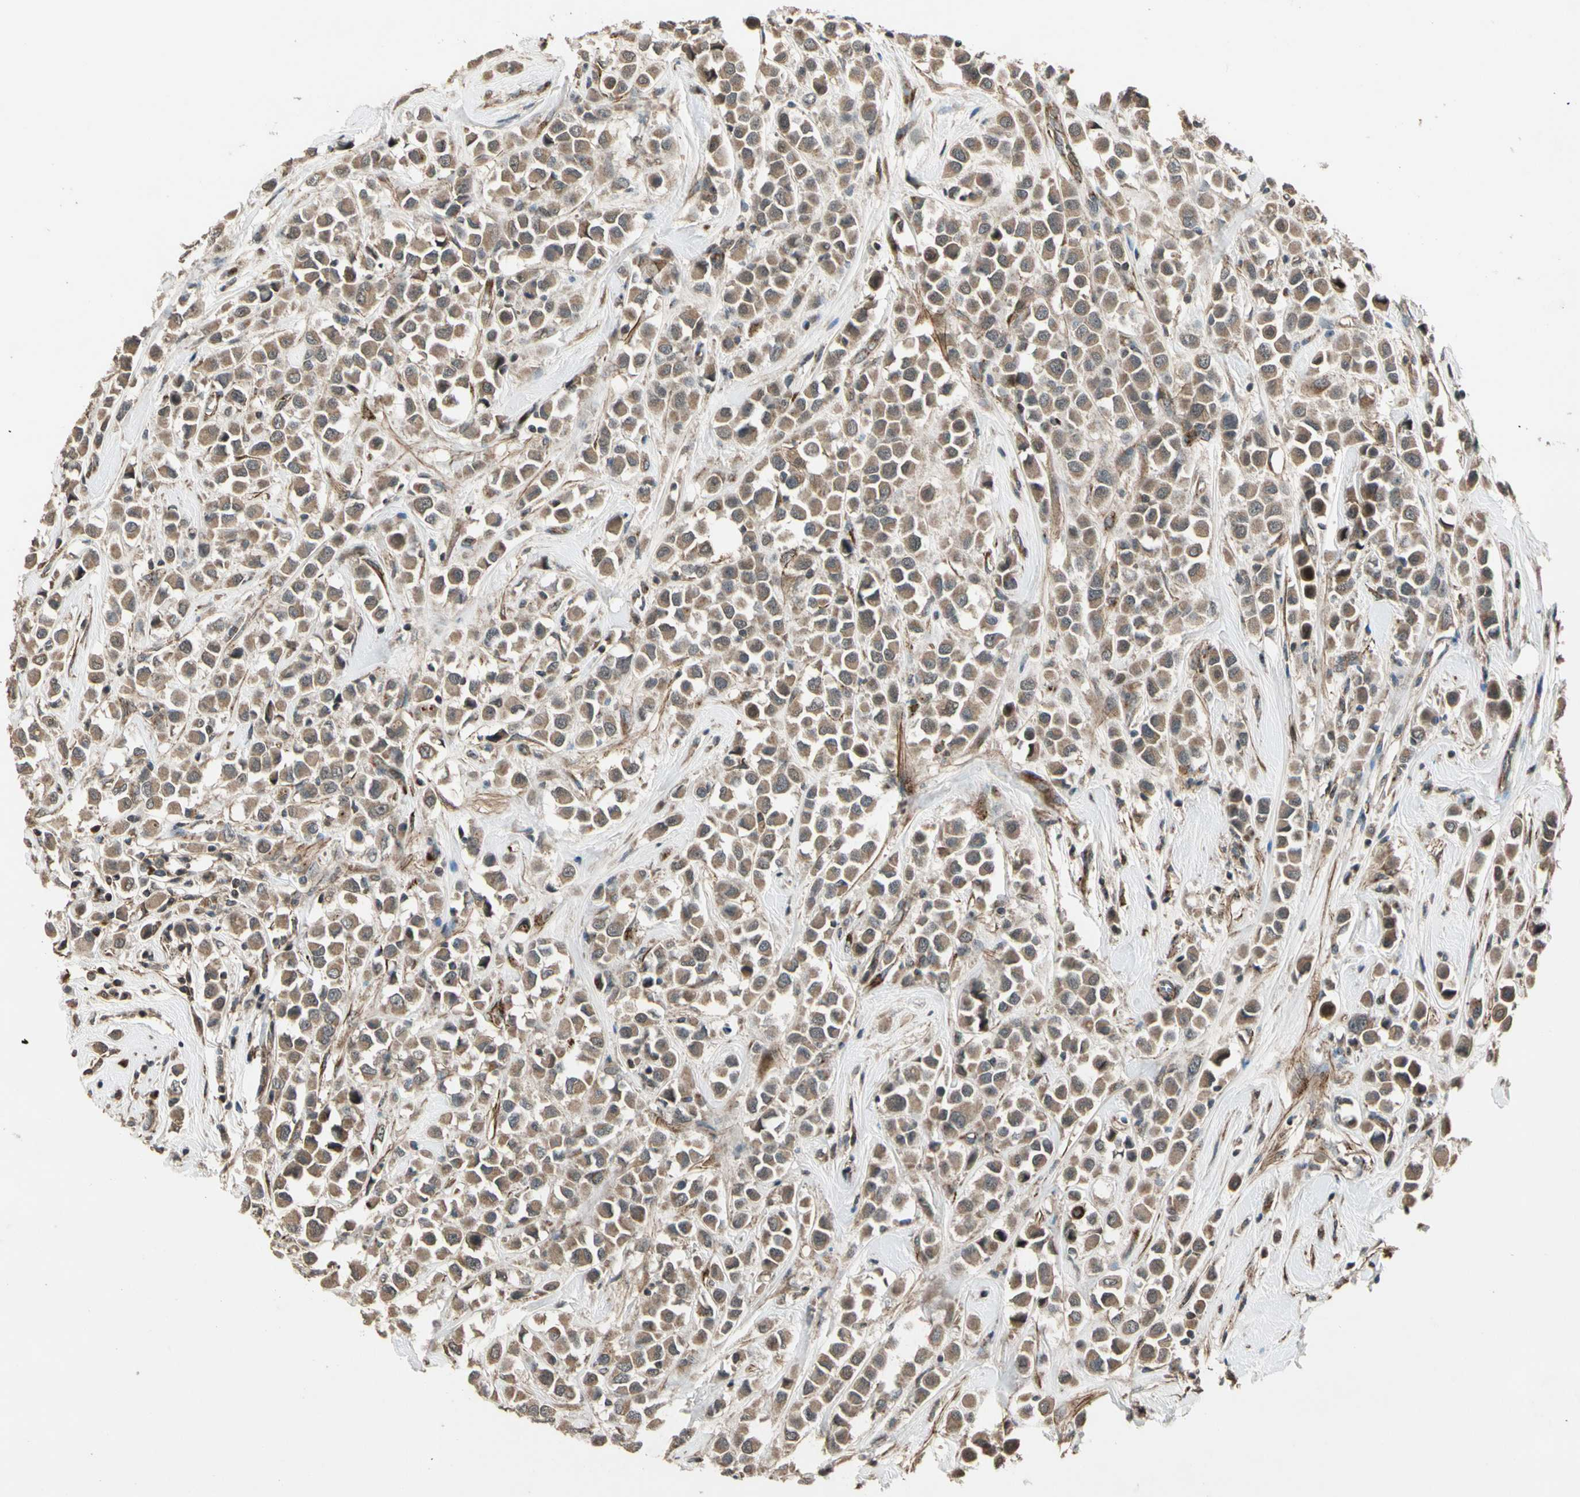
{"staining": {"intensity": "moderate", "quantity": ">75%", "location": "cytoplasmic/membranous"}, "tissue": "breast cancer", "cell_type": "Tumor cells", "image_type": "cancer", "snomed": [{"axis": "morphology", "description": "Duct carcinoma"}, {"axis": "topography", "description": "Breast"}], "caption": "IHC (DAB (3,3'-diaminobenzidine)) staining of human breast cancer exhibits moderate cytoplasmic/membranous protein staining in approximately >75% of tumor cells. Using DAB (3,3'-diaminobenzidine) (brown) and hematoxylin (blue) stains, captured at high magnification using brightfield microscopy.", "gene": "GCK", "patient": {"sex": "female", "age": 61}}